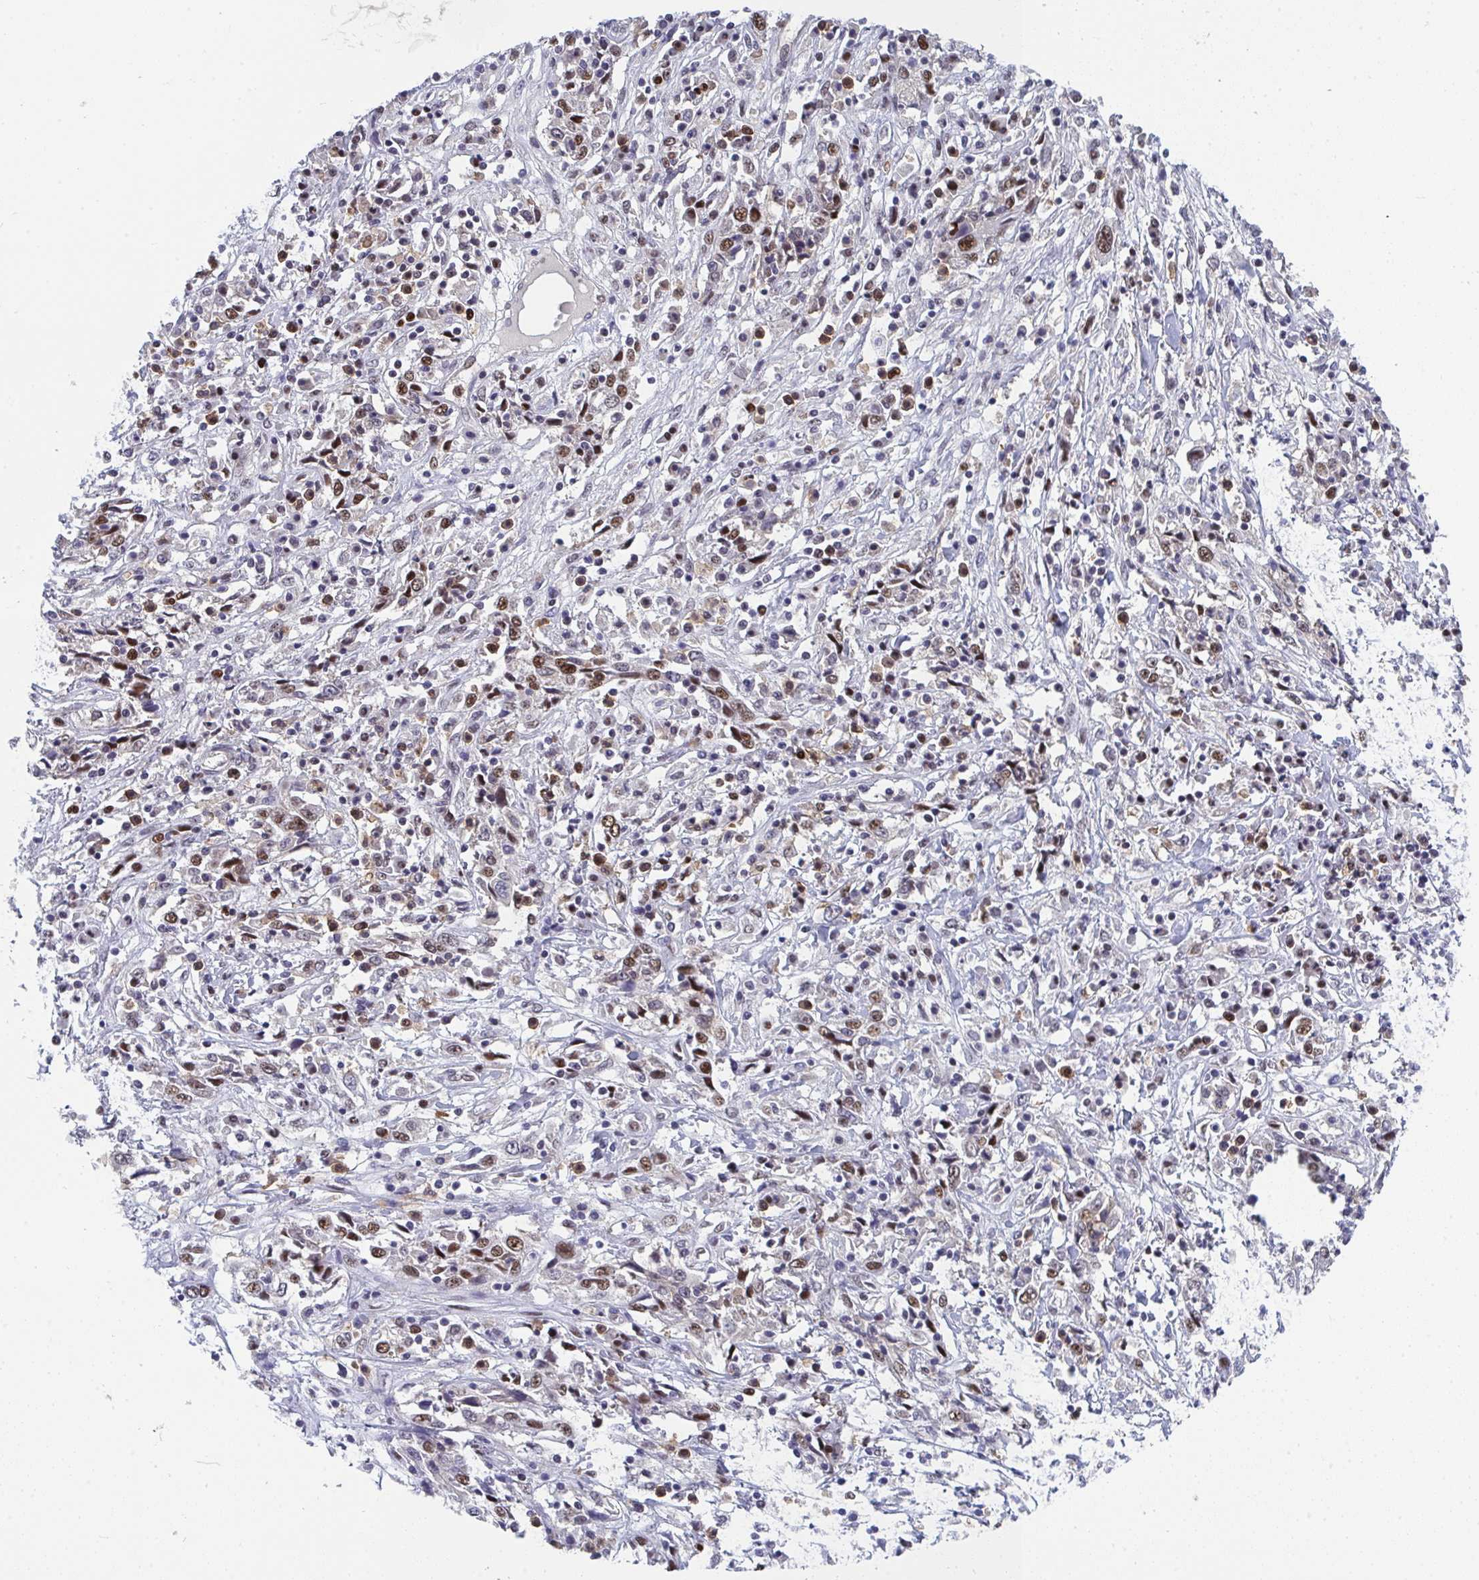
{"staining": {"intensity": "moderate", "quantity": ">75%", "location": "nuclear"}, "tissue": "cervical cancer", "cell_type": "Tumor cells", "image_type": "cancer", "snomed": [{"axis": "morphology", "description": "Adenocarcinoma, NOS"}, {"axis": "topography", "description": "Cervix"}], "caption": "A high-resolution histopathology image shows immunohistochemistry staining of cervical cancer (adenocarcinoma), which shows moderate nuclear expression in about >75% of tumor cells.", "gene": "JDP2", "patient": {"sex": "female", "age": 40}}